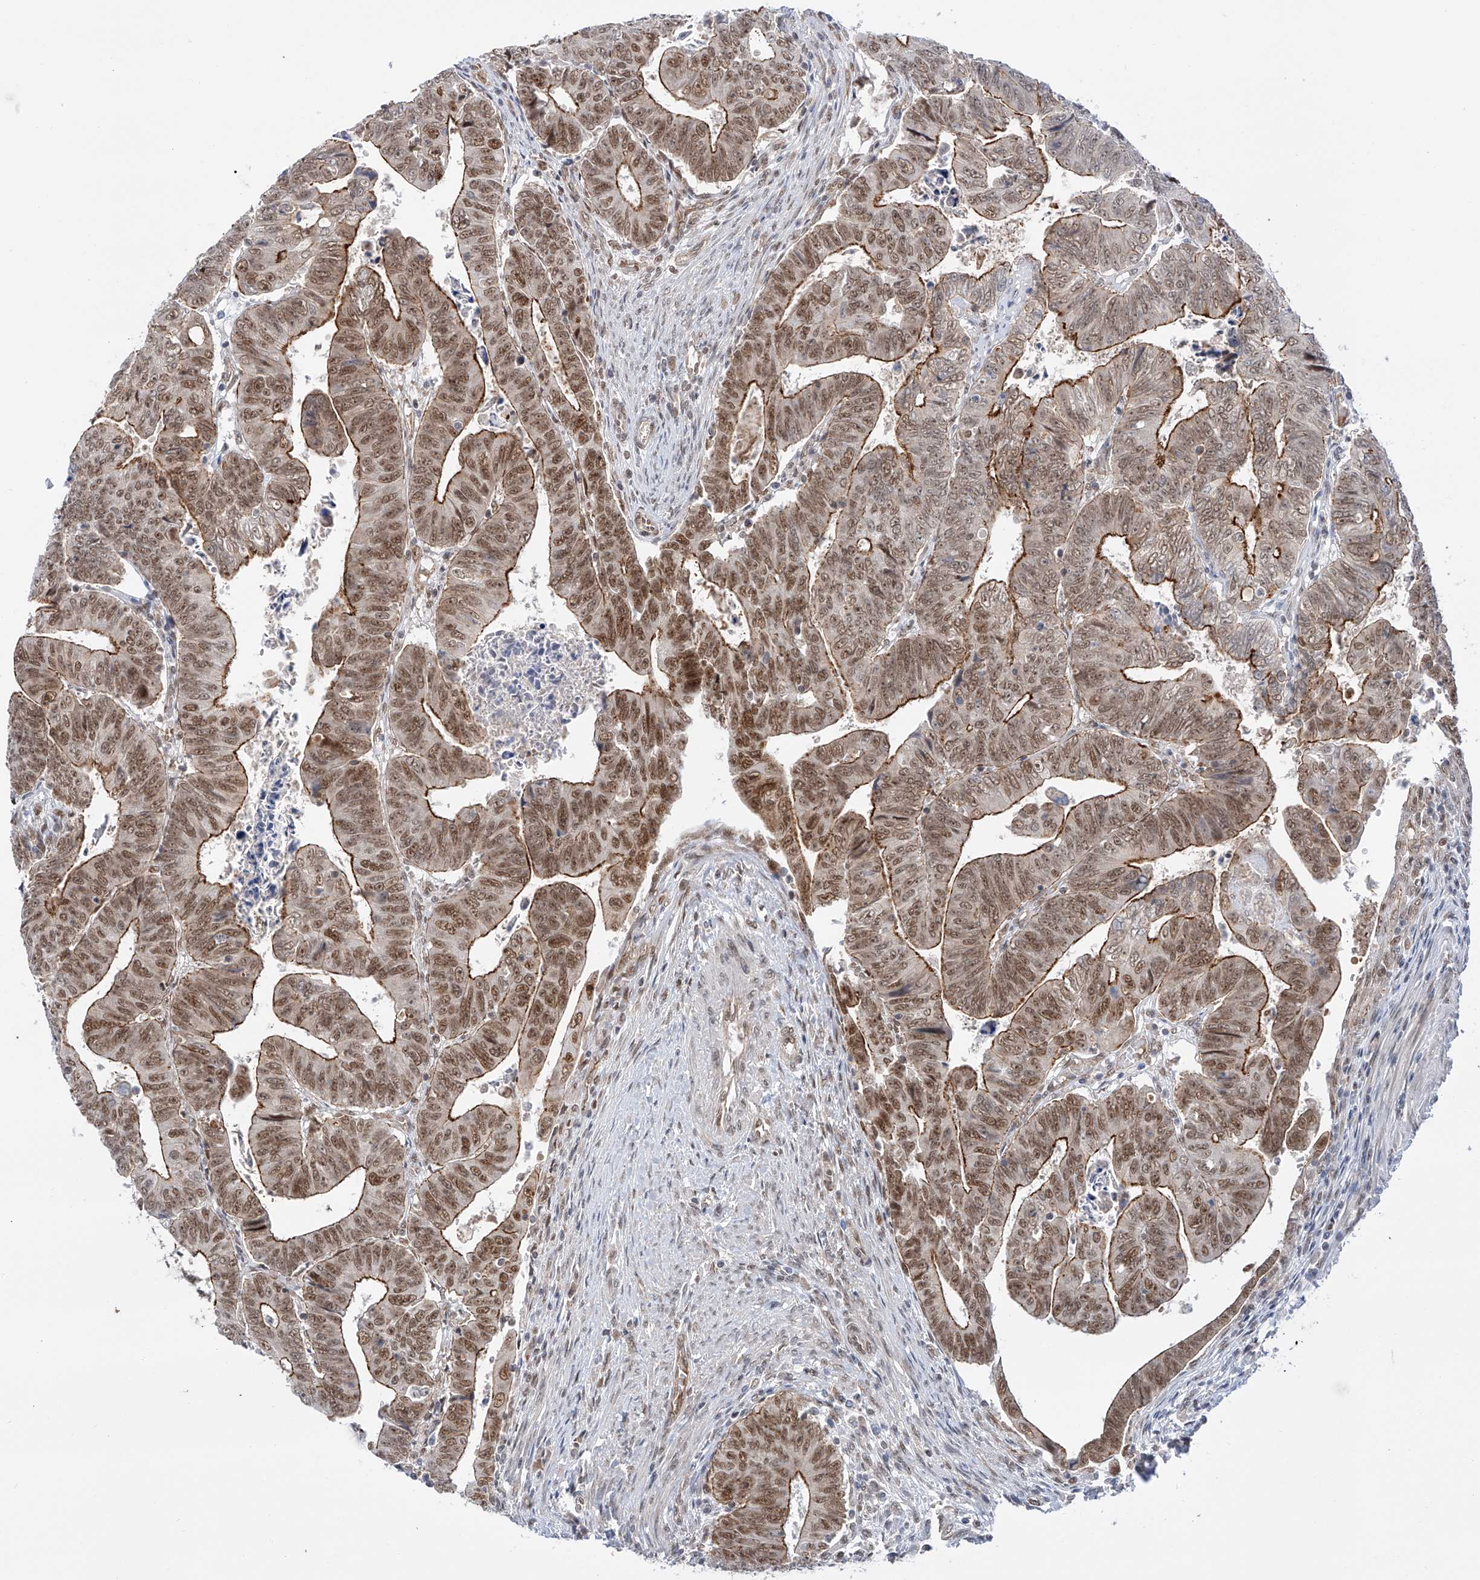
{"staining": {"intensity": "moderate", "quantity": ">75%", "location": "cytoplasmic/membranous,nuclear"}, "tissue": "colorectal cancer", "cell_type": "Tumor cells", "image_type": "cancer", "snomed": [{"axis": "morphology", "description": "Normal tissue, NOS"}, {"axis": "morphology", "description": "Adenocarcinoma, NOS"}, {"axis": "topography", "description": "Rectum"}], "caption": "Adenocarcinoma (colorectal) stained with DAB immunohistochemistry (IHC) displays medium levels of moderate cytoplasmic/membranous and nuclear expression in approximately >75% of tumor cells. (DAB (3,3'-diaminobenzidine) IHC with brightfield microscopy, high magnification).", "gene": "POGK", "patient": {"sex": "female", "age": 65}}